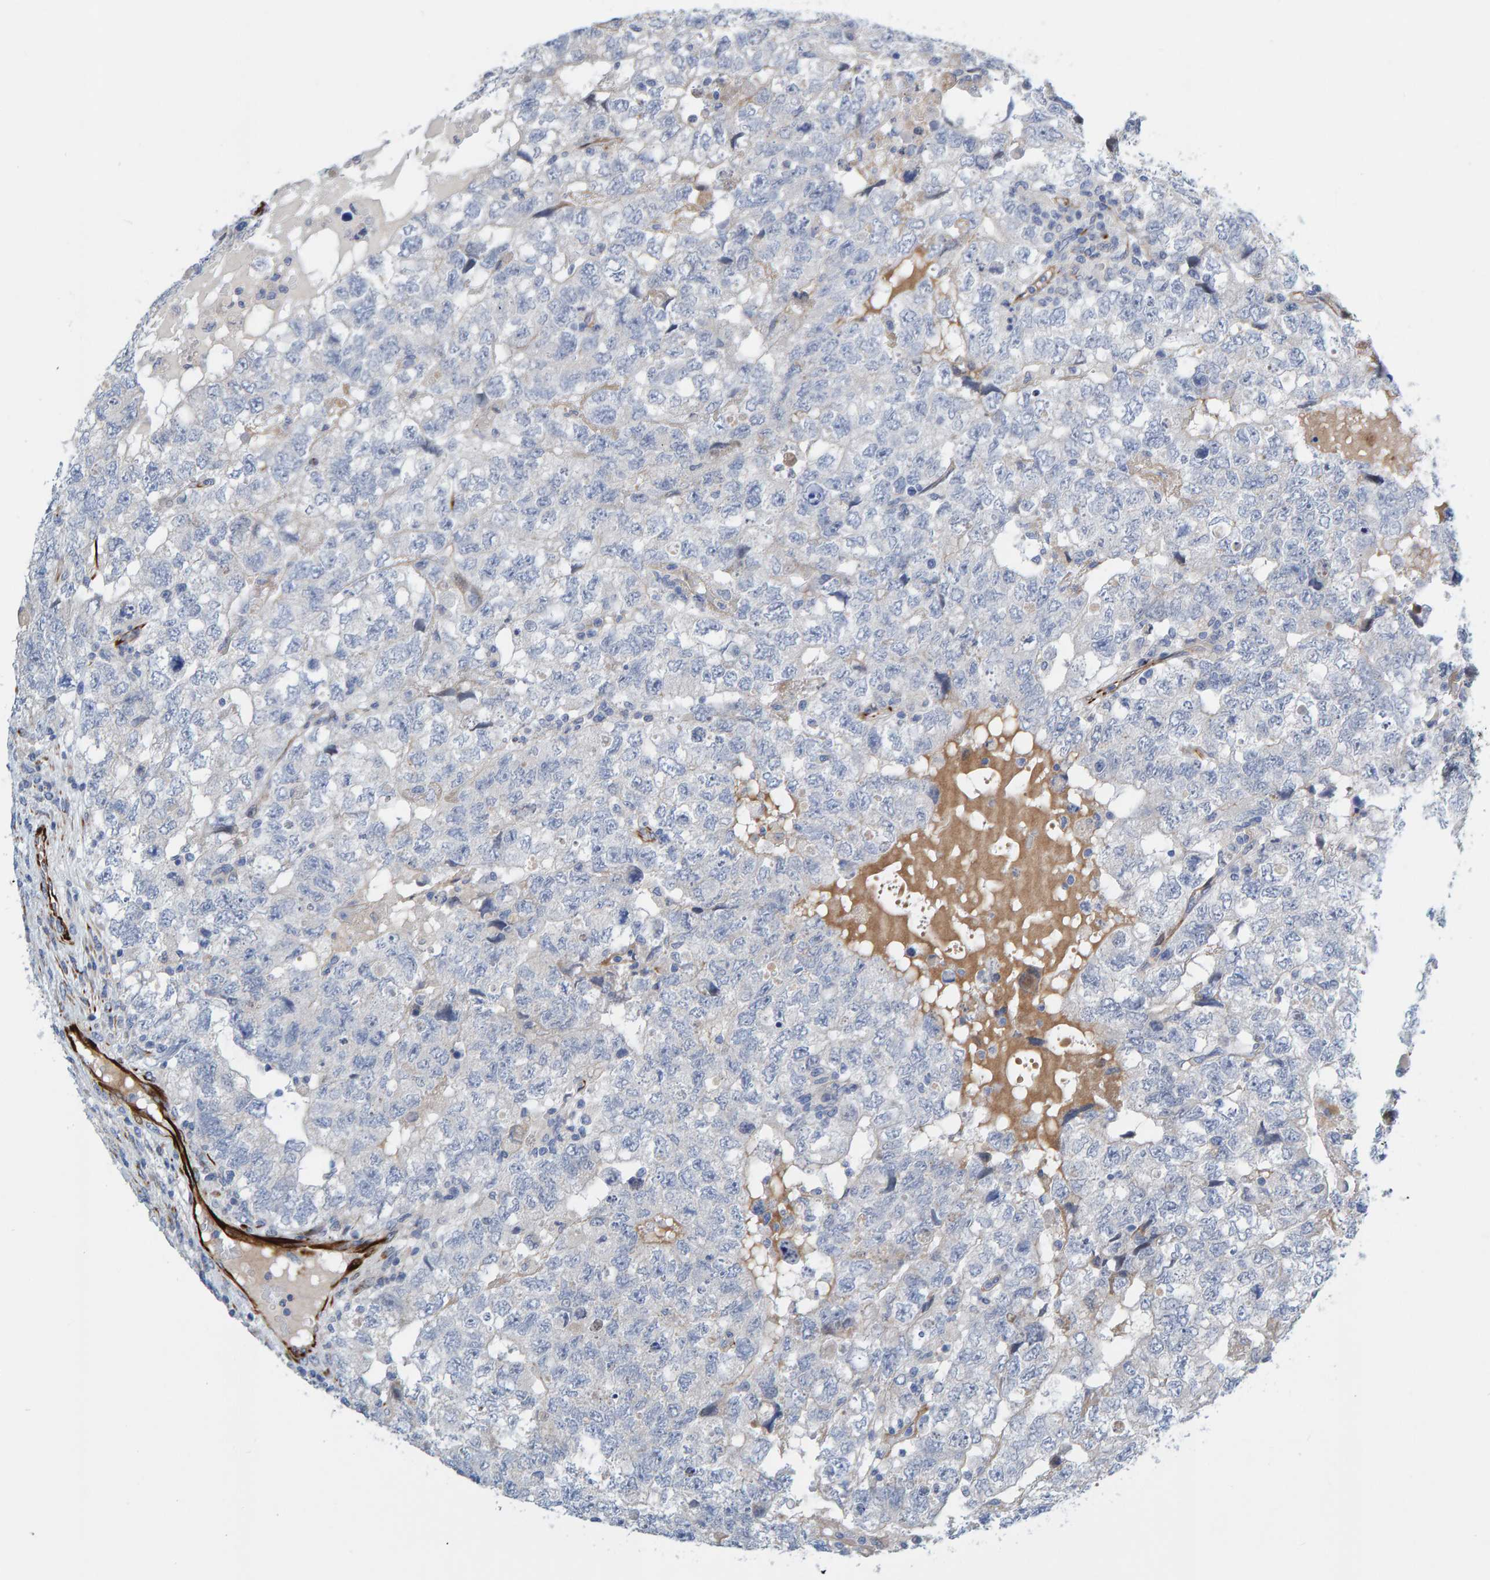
{"staining": {"intensity": "negative", "quantity": "none", "location": "none"}, "tissue": "testis cancer", "cell_type": "Tumor cells", "image_type": "cancer", "snomed": [{"axis": "morphology", "description": "Carcinoma, Embryonal, NOS"}, {"axis": "topography", "description": "Testis"}], "caption": "DAB (3,3'-diaminobenzidine) immunohistochemical staining of embryonal carcinoma (testis) exhibits no significant positivity in tumor cells.", "gene": "POLG2", "patient": {"sex": "male", "age": 36}}